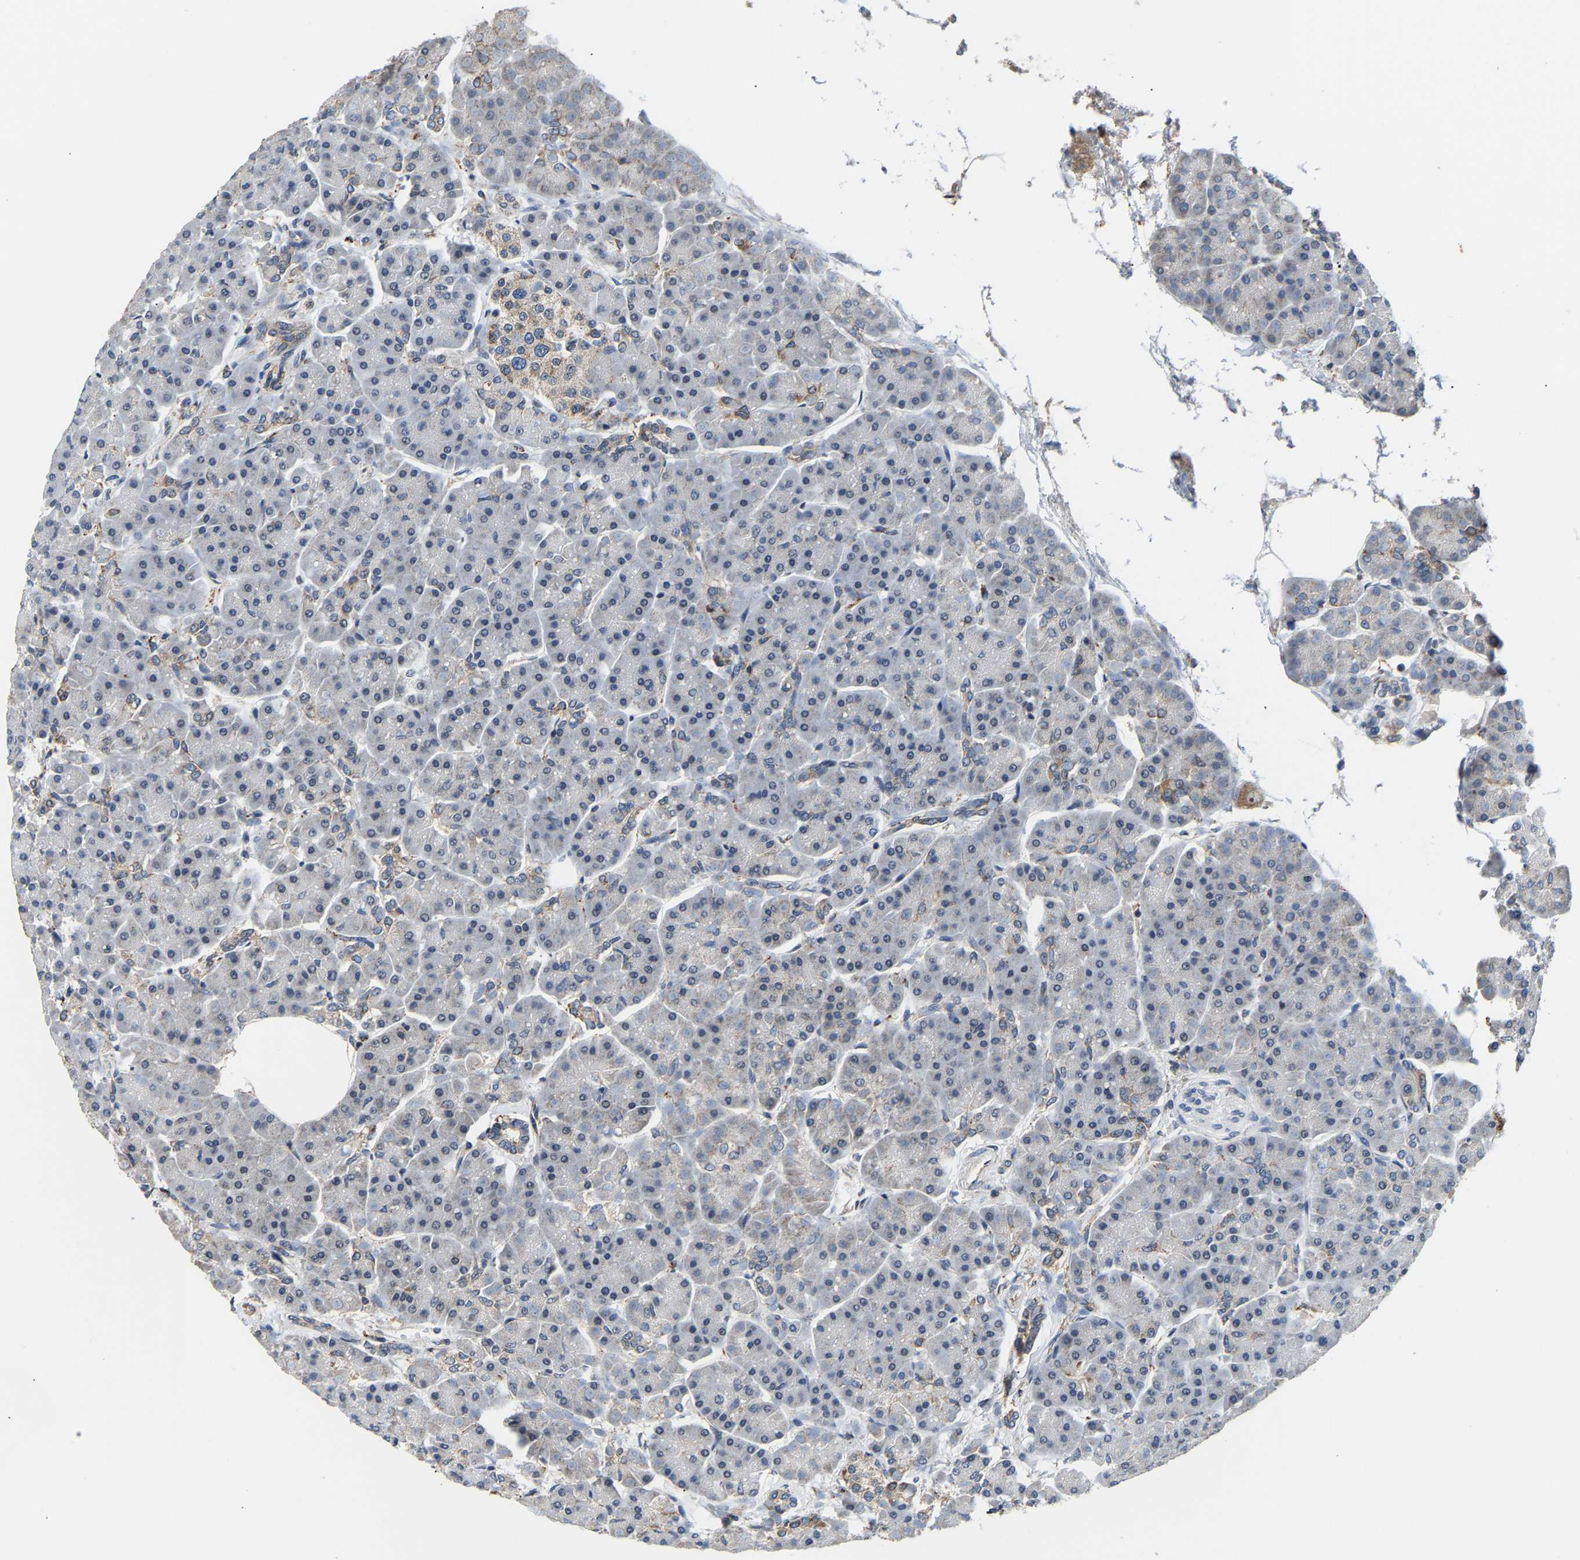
{"staining": {"intensity": "moderate", "quantity": "<25%", "location": "cytoplasmic/membranous"}, "tissue": "pancreas", "cell_type": "Exocrine glandular cells", "image_type": "normal", "snomed": [{"axis": "morphology", "description": "Normal tissue, NOS"}, {"axis": "topography", "description": "Pancreas"}], "caption": "The image shows a brown stain indicating the presence of a protein in the cytoplasmic/membranous of exocrine glandular cells in pancreas.", "gene": "GIMAP7", "patient": {"sex": "female", "age": 70}}